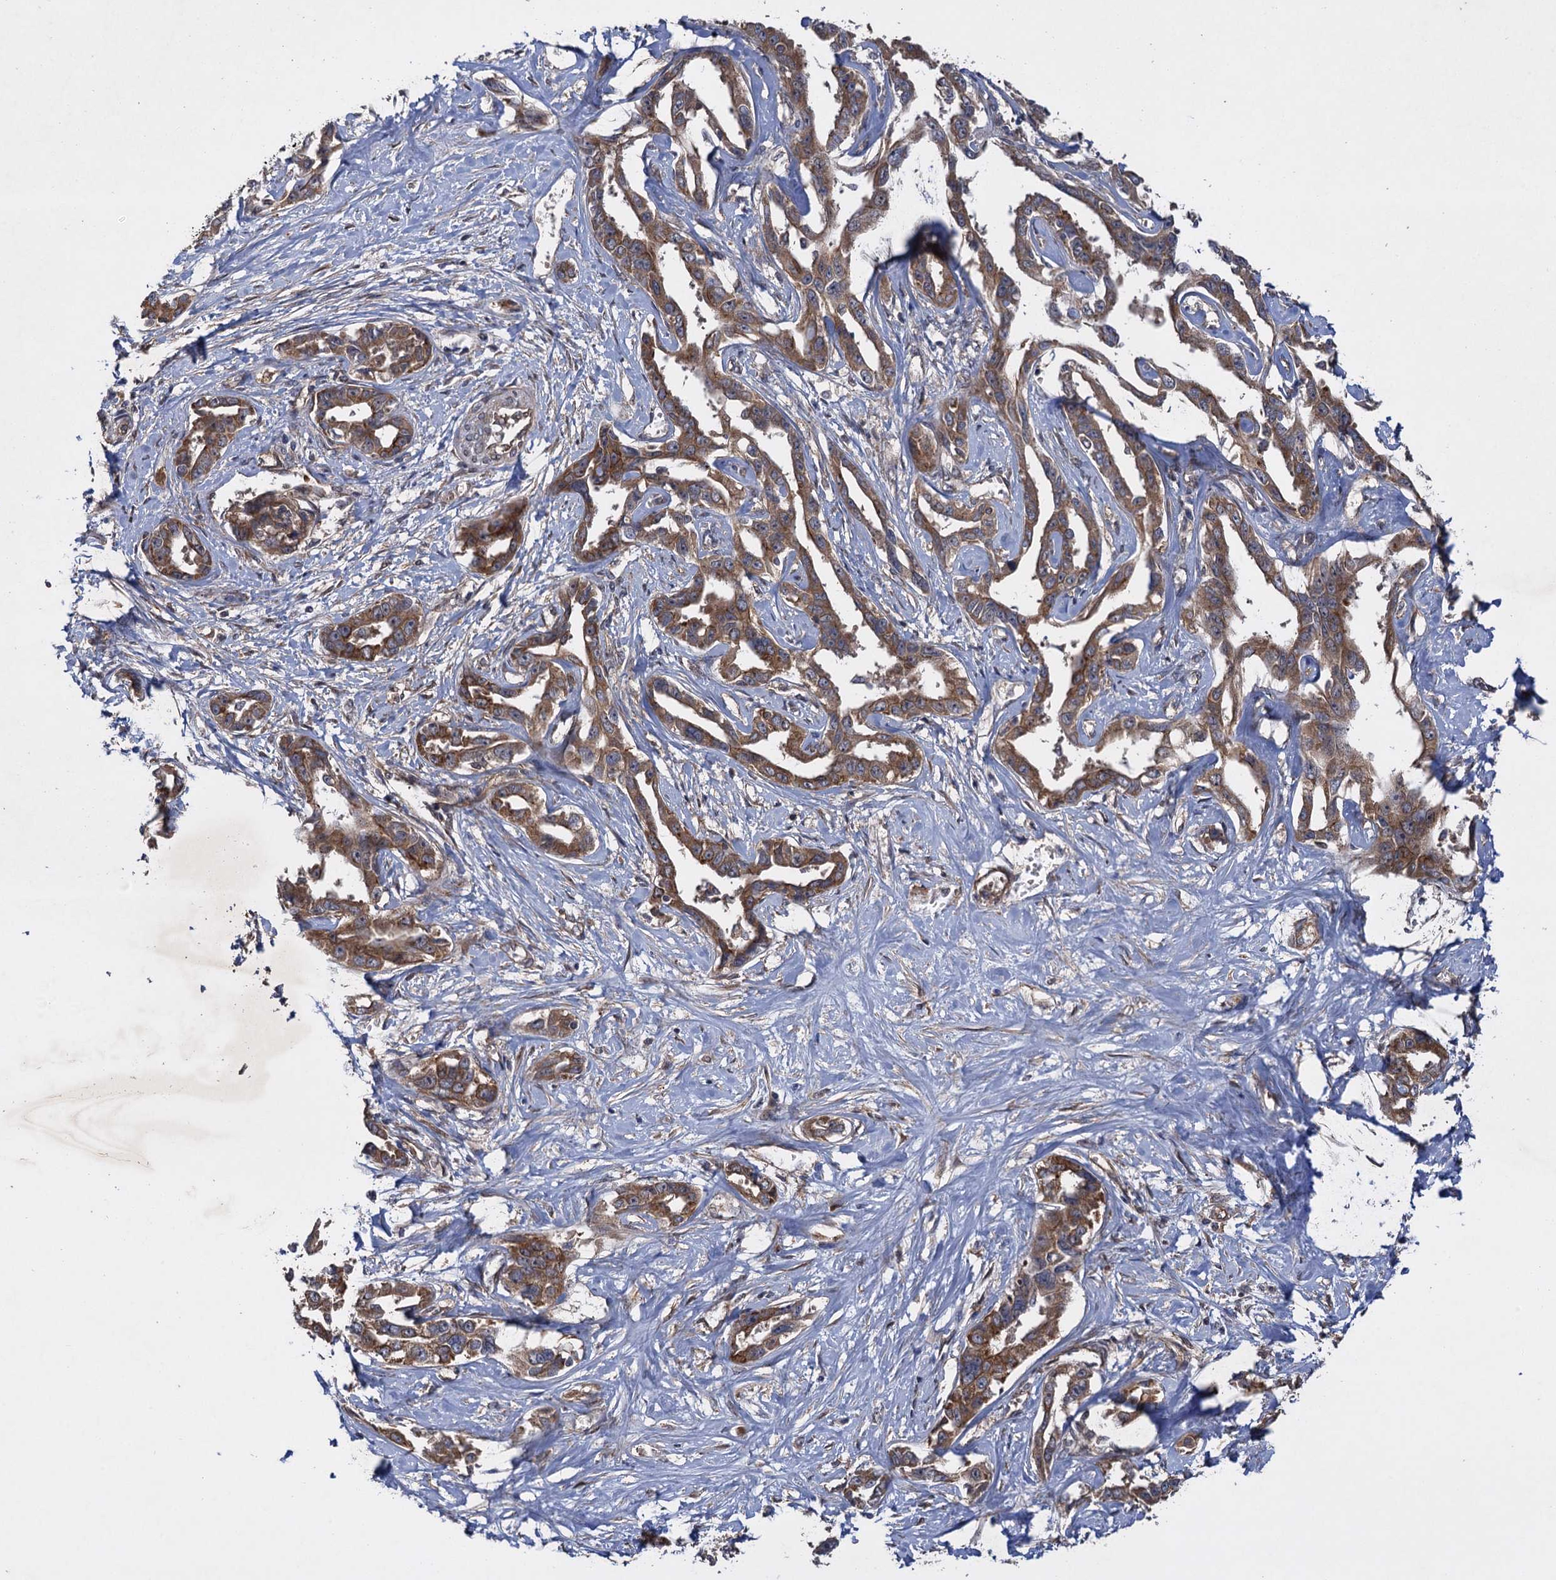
{"staining": {"intensity": "moderate", "quantity": ">75%", "location": "cytoplasmic/membranous"}, "tissue": "liver cancer", "cell_type": "Tumor cells", "image_type": "cancer", "snomed": [{"axis": "morphology", "description": "Cholangiocarcinoma"}, {"axis": "topography", "description": "Liver"}], "caption": "Immunohistochemical staining of human liver cancer (cholangiocarcinoma) reveals medium levels of moderate cytoplasmic/membranous expression in approximately >75% of tumor cells. The staining was performed using DAB (3,3'-diaminobenzidine), with brown indicating positive protein expression. Nuclei are stained blue with hematoxylin.", "gene": "HAUS1", "patient": {"sex": "male", "age": 59}}